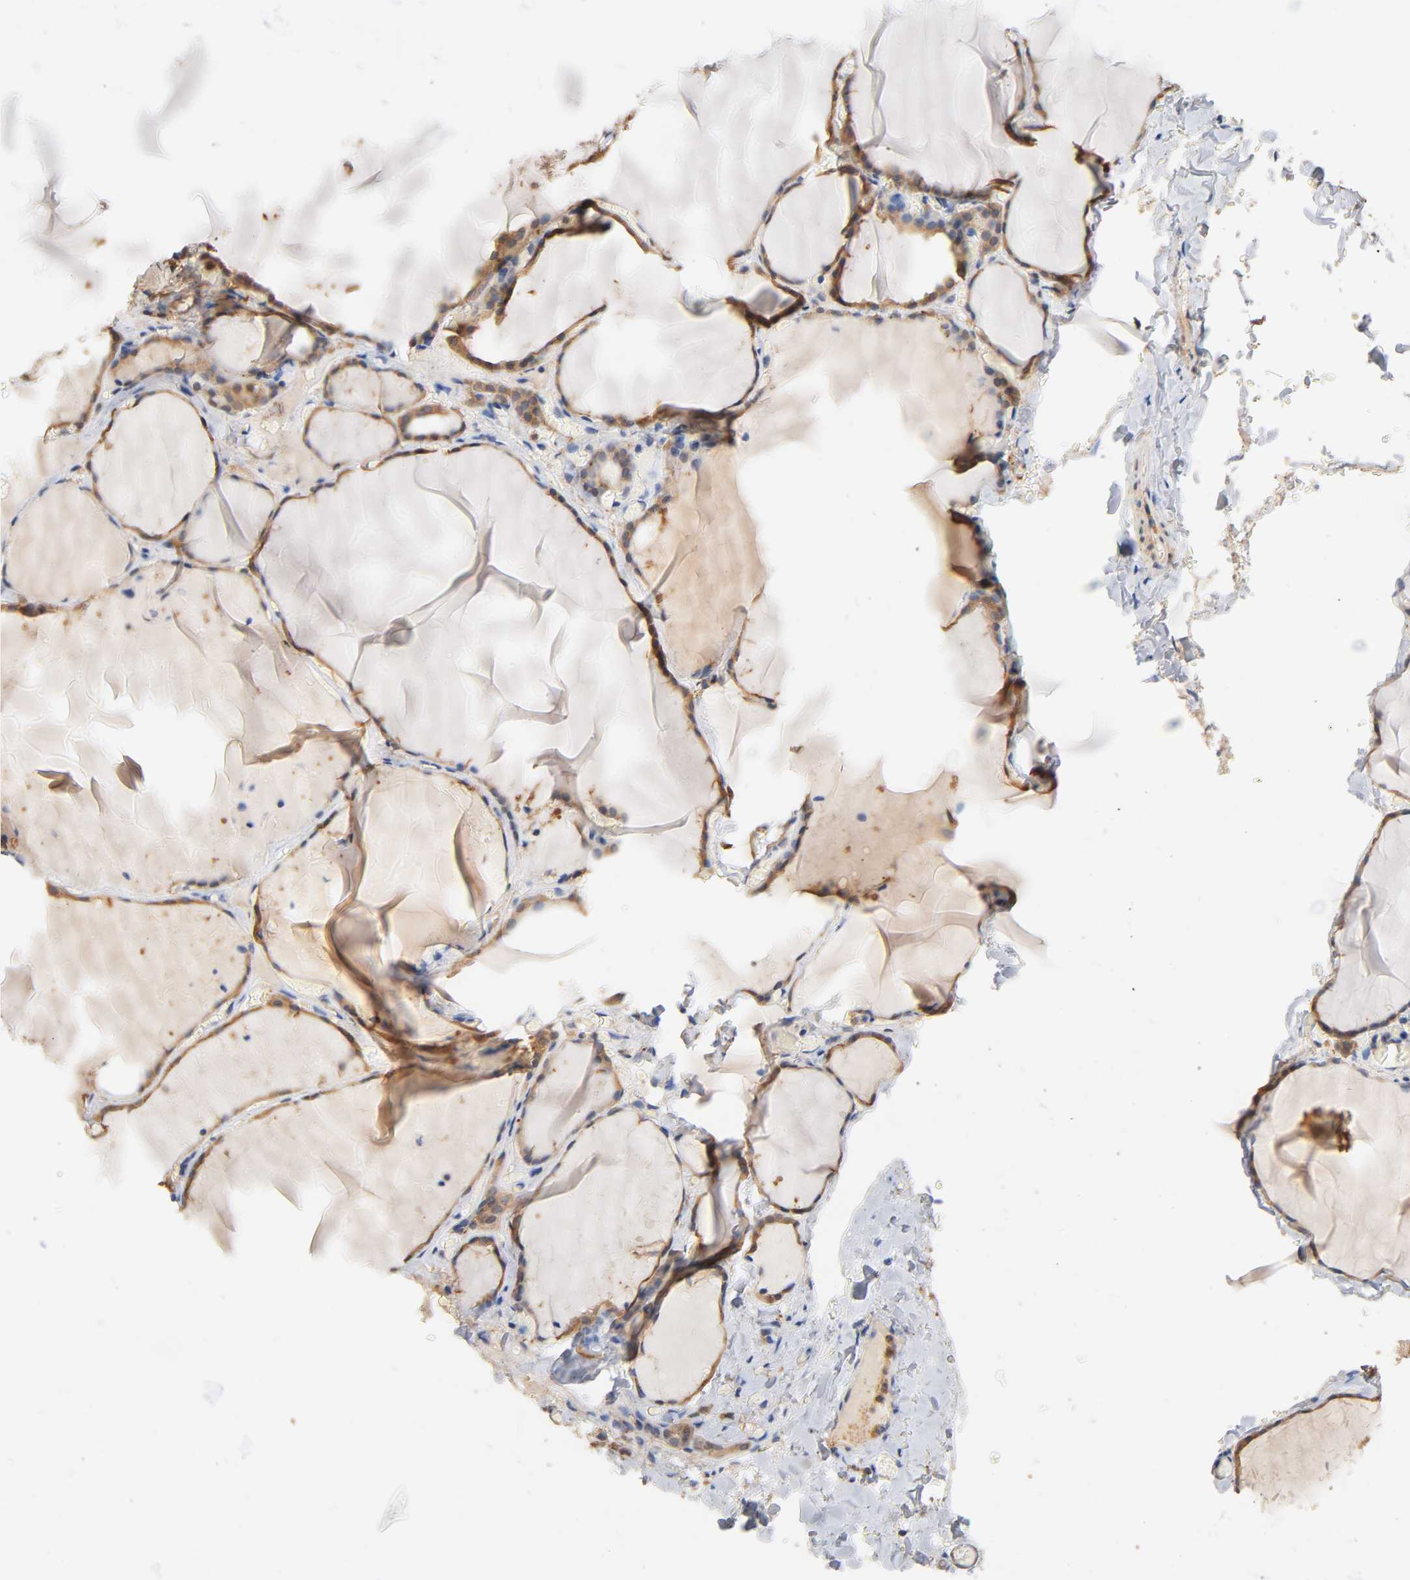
{"staining": {"intensity": "moderate", "quantity": ">75%", "location": "cytoplasmic/membranous"}, "tissue": "thyroid gland", "cell_type": "Glandular cells", "image_type": "normal", "snomed": [{"axis": "morphology", "description": "Normal tissue, NOS"}, {"axis": "topography", "description": "Thyroid gland"}], "caption": "Immunohistochemical staining of unremarkable human thyroid gland demonstrates >75% levels of moderate cytoplasmic/membranous protein positivity in about >75% of glandular cells.", "gene": "ALDOA", "patient": {"sex": "female", "age": 22}}